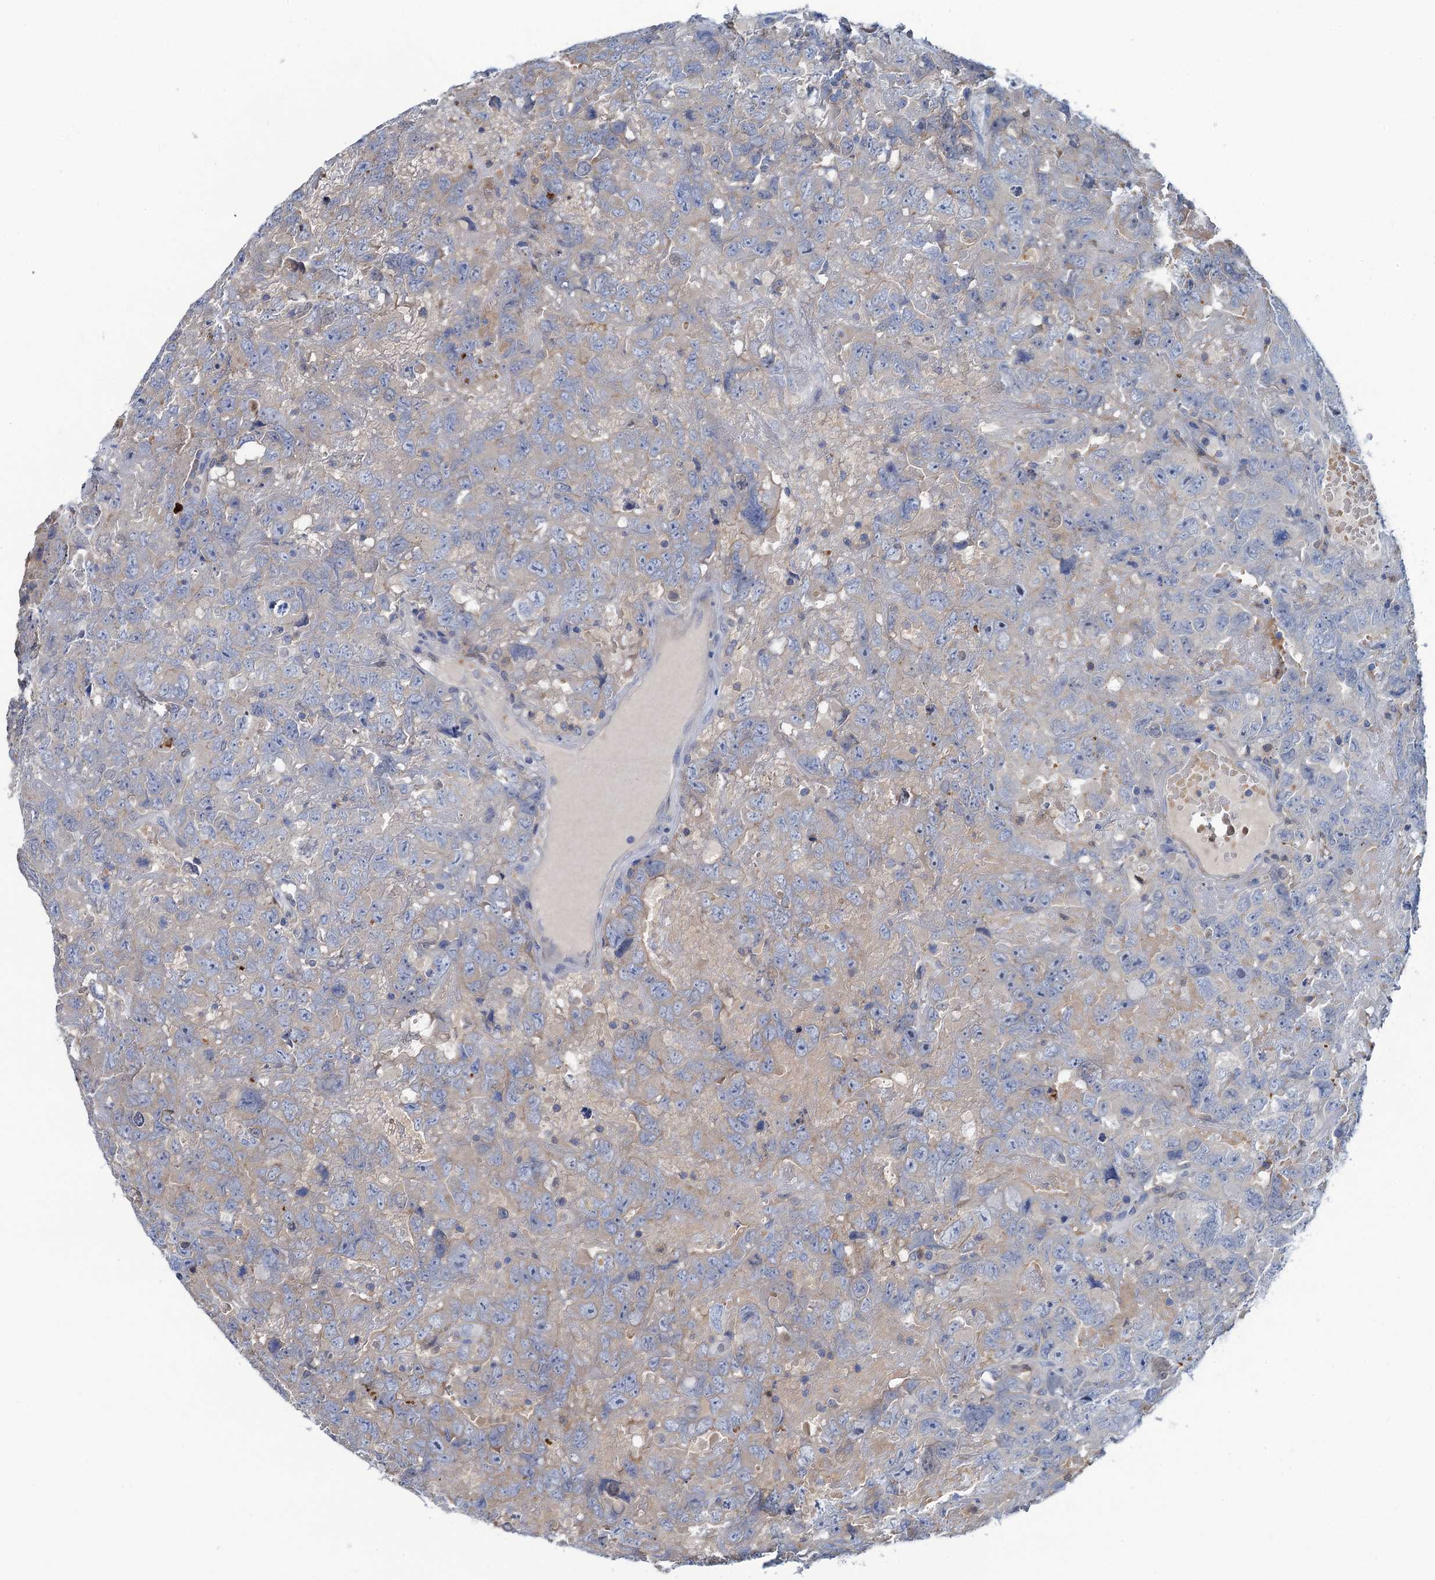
{"staining": {"intensity": "negative", "quantity": "none", "location": "none"}, "tissue": "testis cancer", "cell_type": "Tumor cells", "image_type": "cancer", "snomed": [{"axis": "morphology", "description": "Carcinoma, Embryonal, NOS"}, {"axis": "topography", "description": "Testis"}], "caption": "Protein analysis of testis embryonal carcinoma displays no significant expression in tumor cells.", "gene": "FAH", "patient": {"sex": "male", "age": 45}}